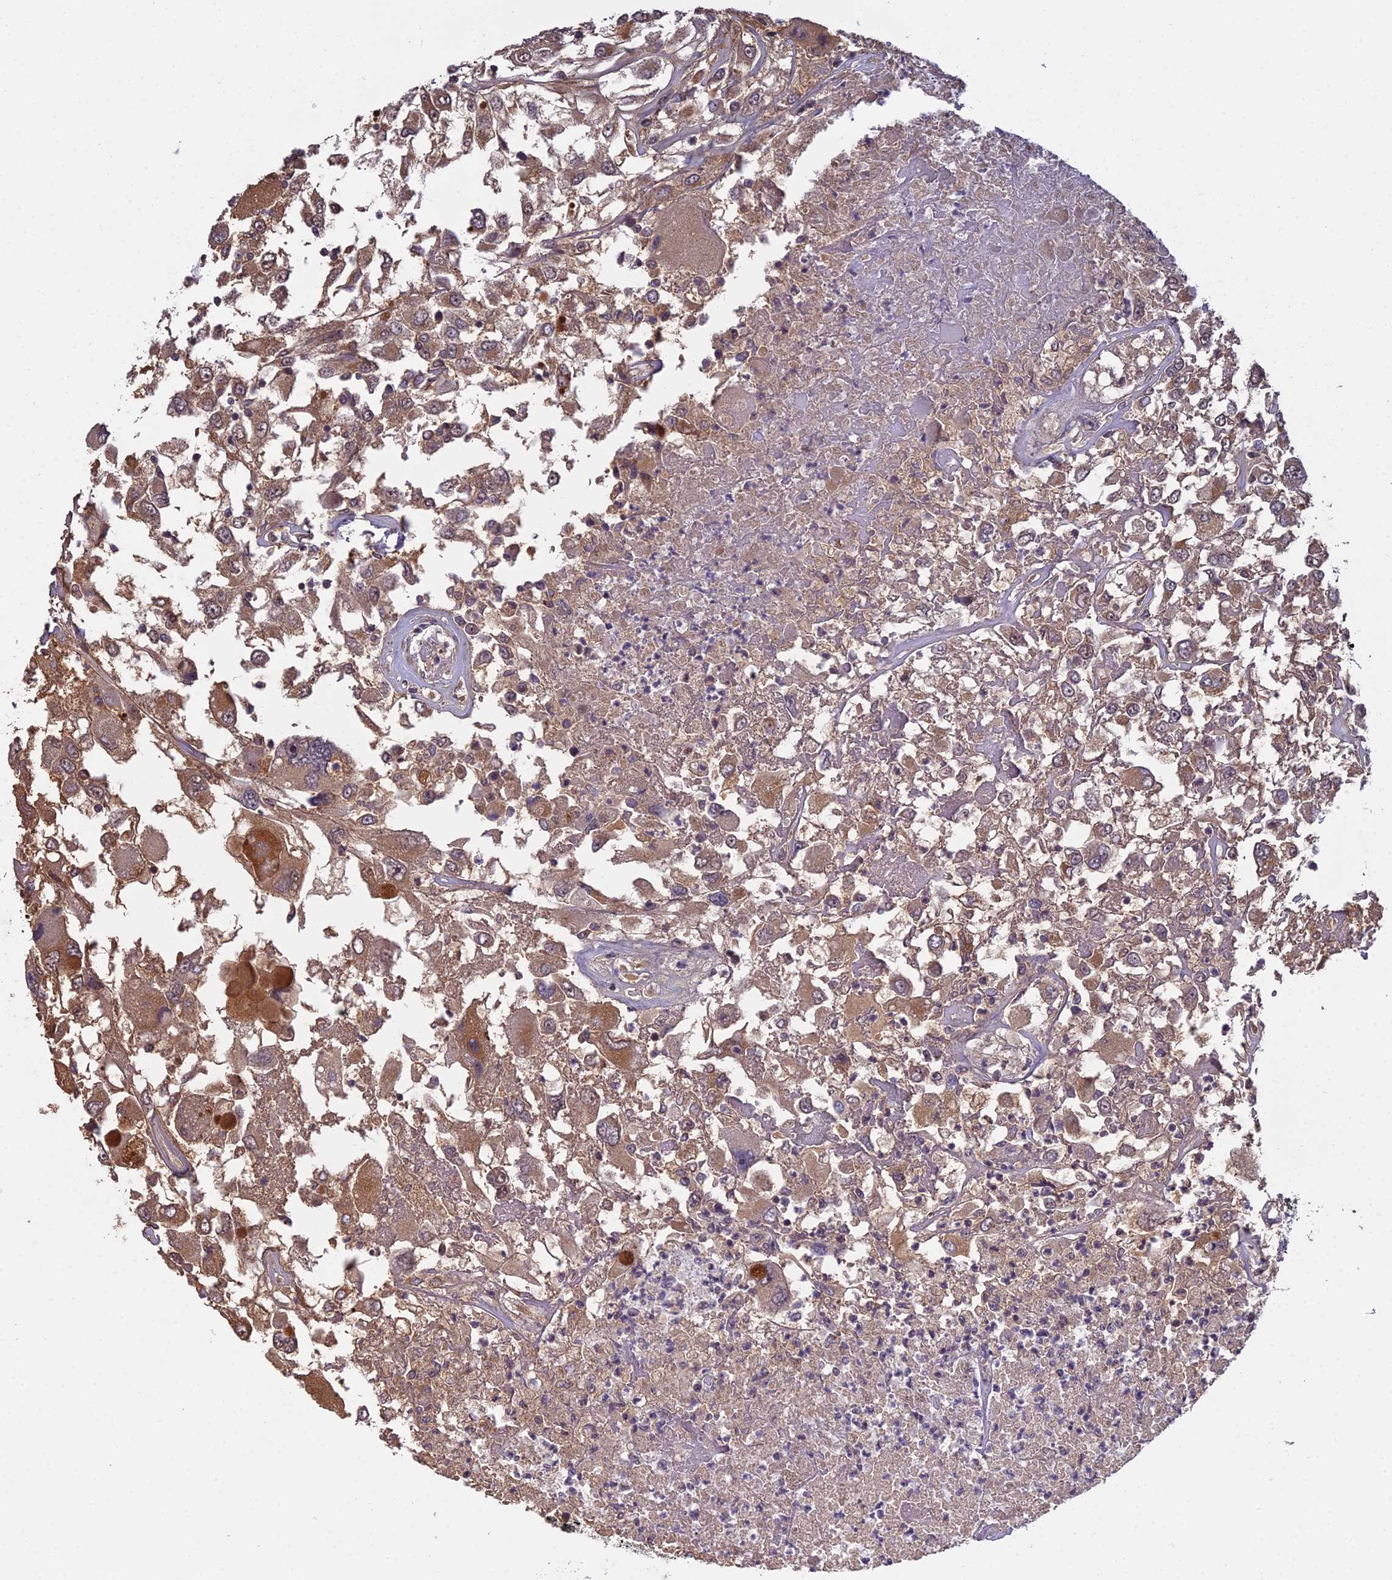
{"staining": {"intensity": "moderate", "quantity": ">75%", "location": "cytoplasmic/membranous"}, "tissue": "renal cancer", "cell_type": "Tumor cells", "image_type": "cancer", "snomed": [{"axis": "morphology", "description": "Adenocarcinoma, NOS"}, {"axis": "topography", "description": "Kidney"}], "caption": "Immunohistochemical staining of adenocarcinoma (renal) exhibits moderate cytoplasmic/membranous protein staining in approximately >75% of tumor cells.", "gene": "MEOX1", "patient": {"sex": "female", "age": 52}}